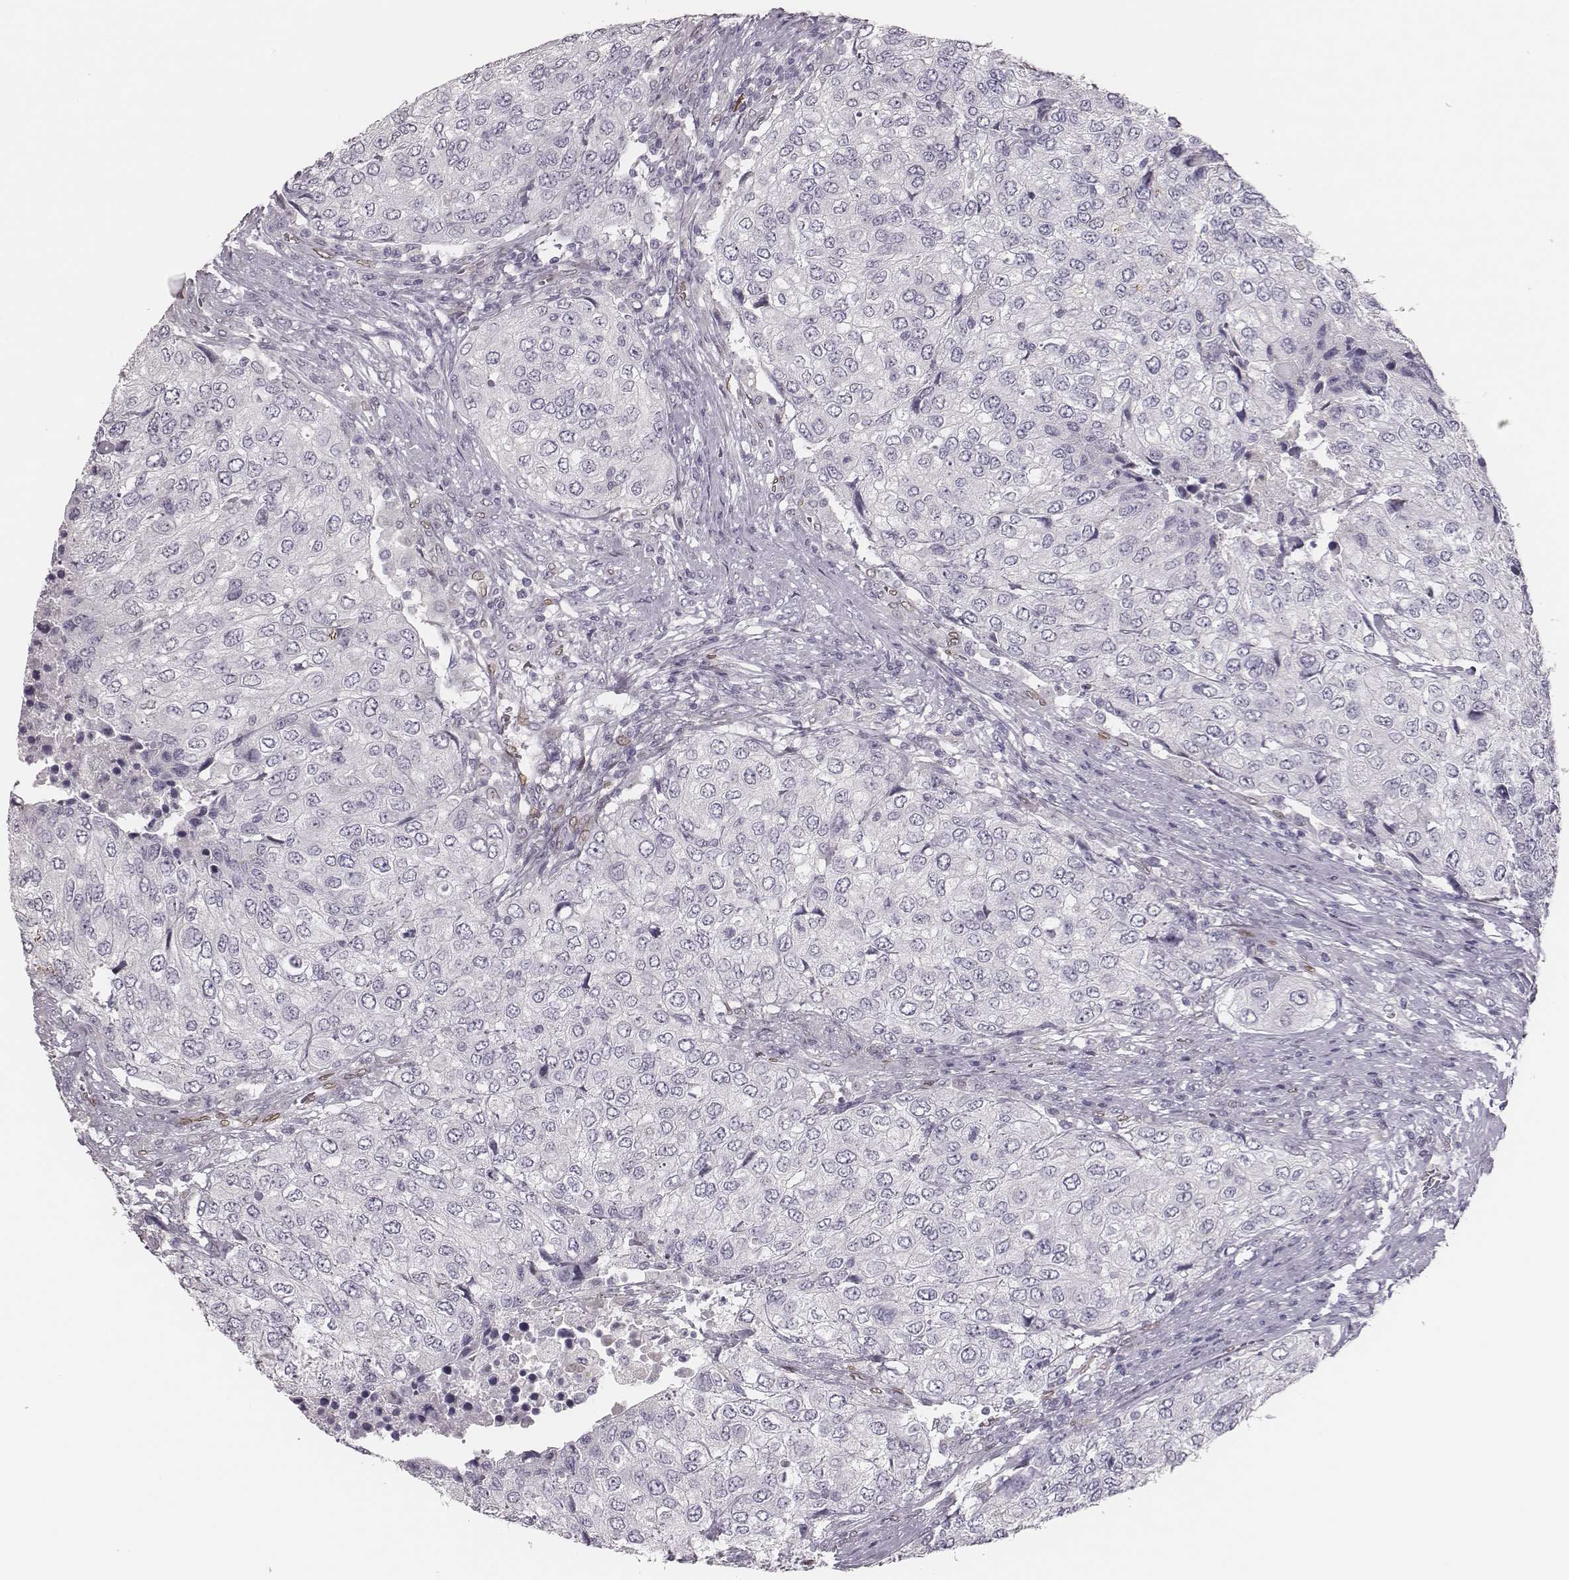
{"staining": {"intensity": "negative", "quantity": "none", "location": "none"}, "tissue": "urothelial cancer", "cell_type": "Tumor cells", "image_type": "cancer", "snomed": [{"axis": "morphology", "description": "Urothelial carcinoma, High grade"}, {"axis": "topography", "description": "Urinary bladder"}], "caption": "DAB immunohistochemical staining of urothelial cancer displays no significant expression in tumor cells. Nuclei are stained in blue.", "gene": "ADGRF4", "patient": {"sex": "female", "age": 78}}